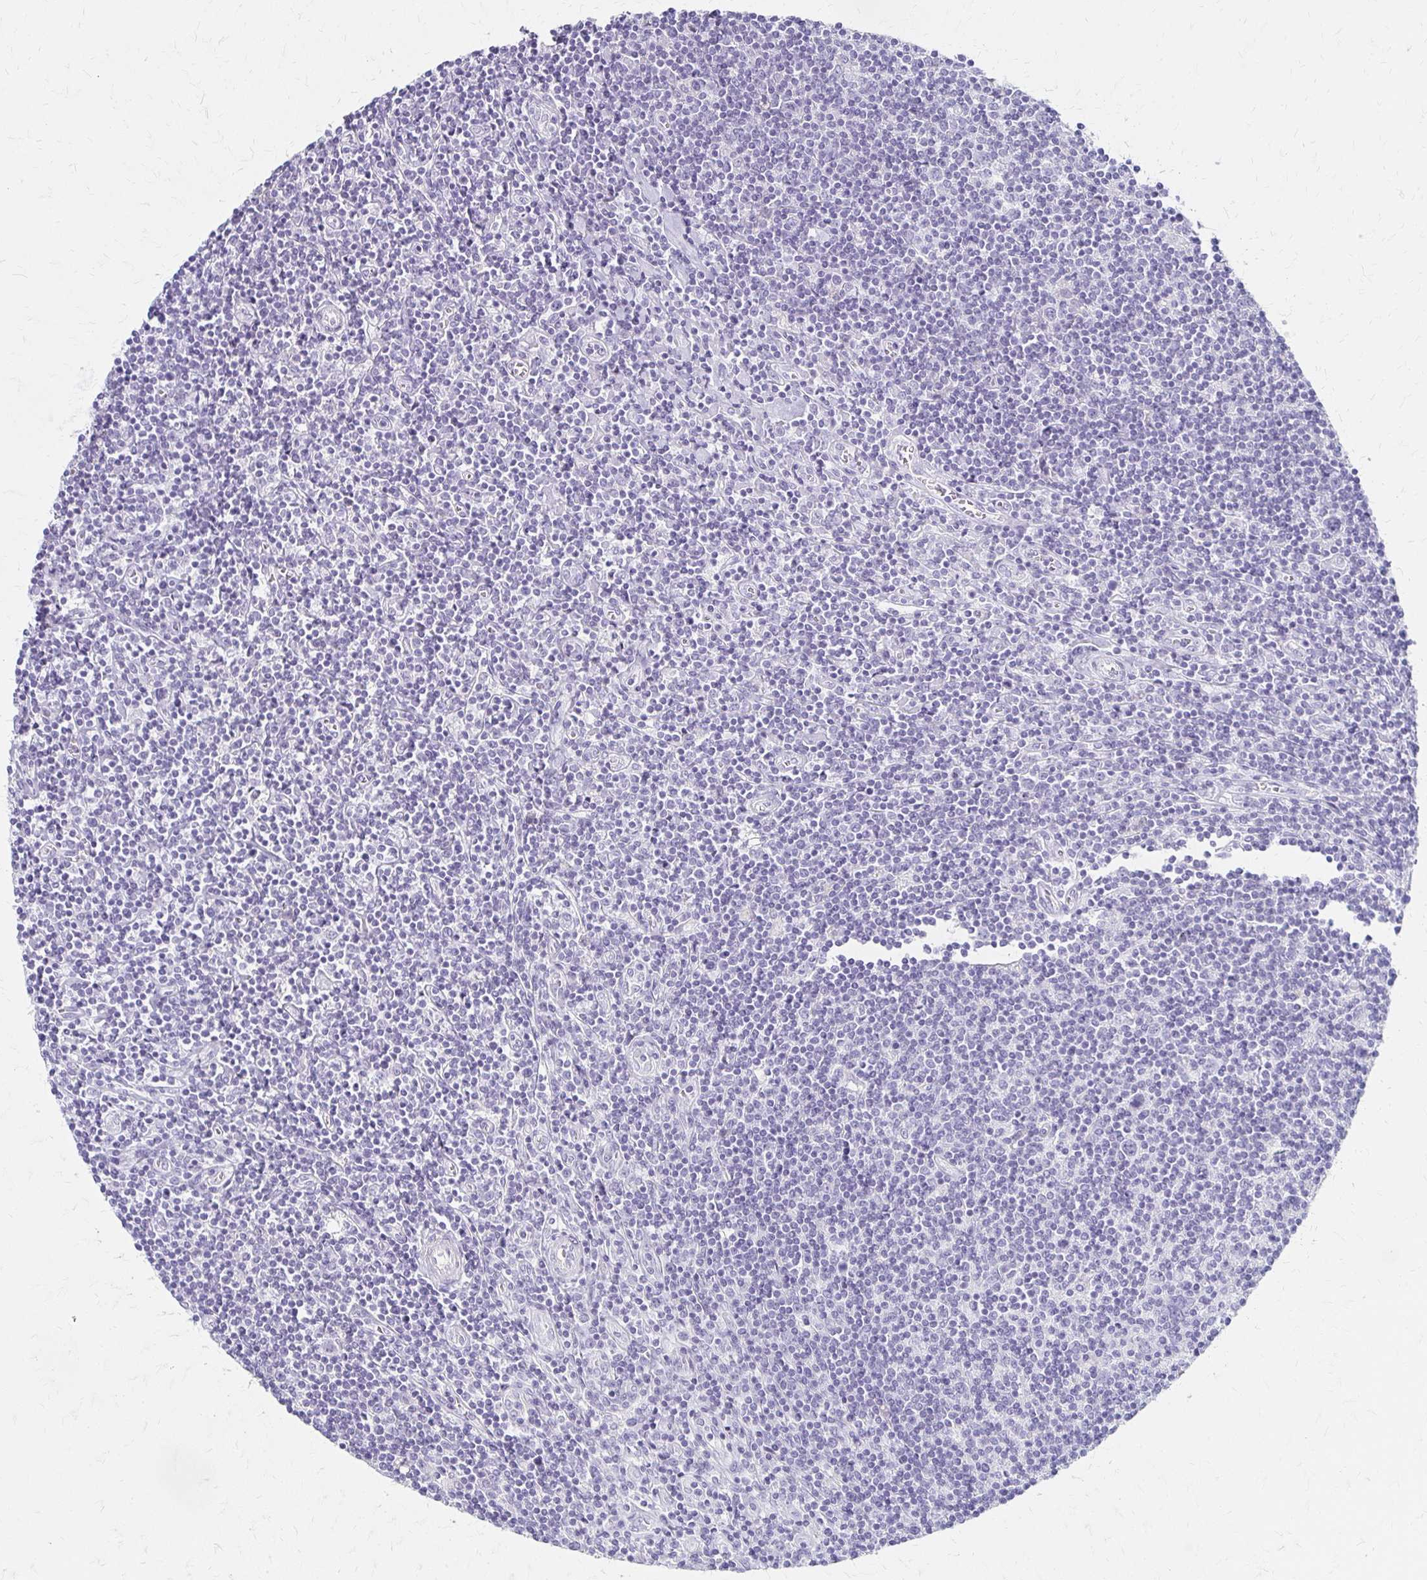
{"staining": {"intensity": "negative", "quantity": "none", "location": "none"}, "tissue": "lymphoma", "cell_type": "Tumor cells", "image_type": "cancer", "snomed": [{"axis": "morphology", "description": "Hodgkin's disease, NOS"}, {"axis": "topography", "description": "Lymph node"}], "caption": "Immunohistochemical staining of Hodgkin's disease demonstrates no significant positivity in tumor cells. (DAB (3,3'-diaminobenzidine) IHC visualized using brightfield microscopy, high magnification).", "gene": "IVL", "patient": {"sex": "male", "age": 40}}